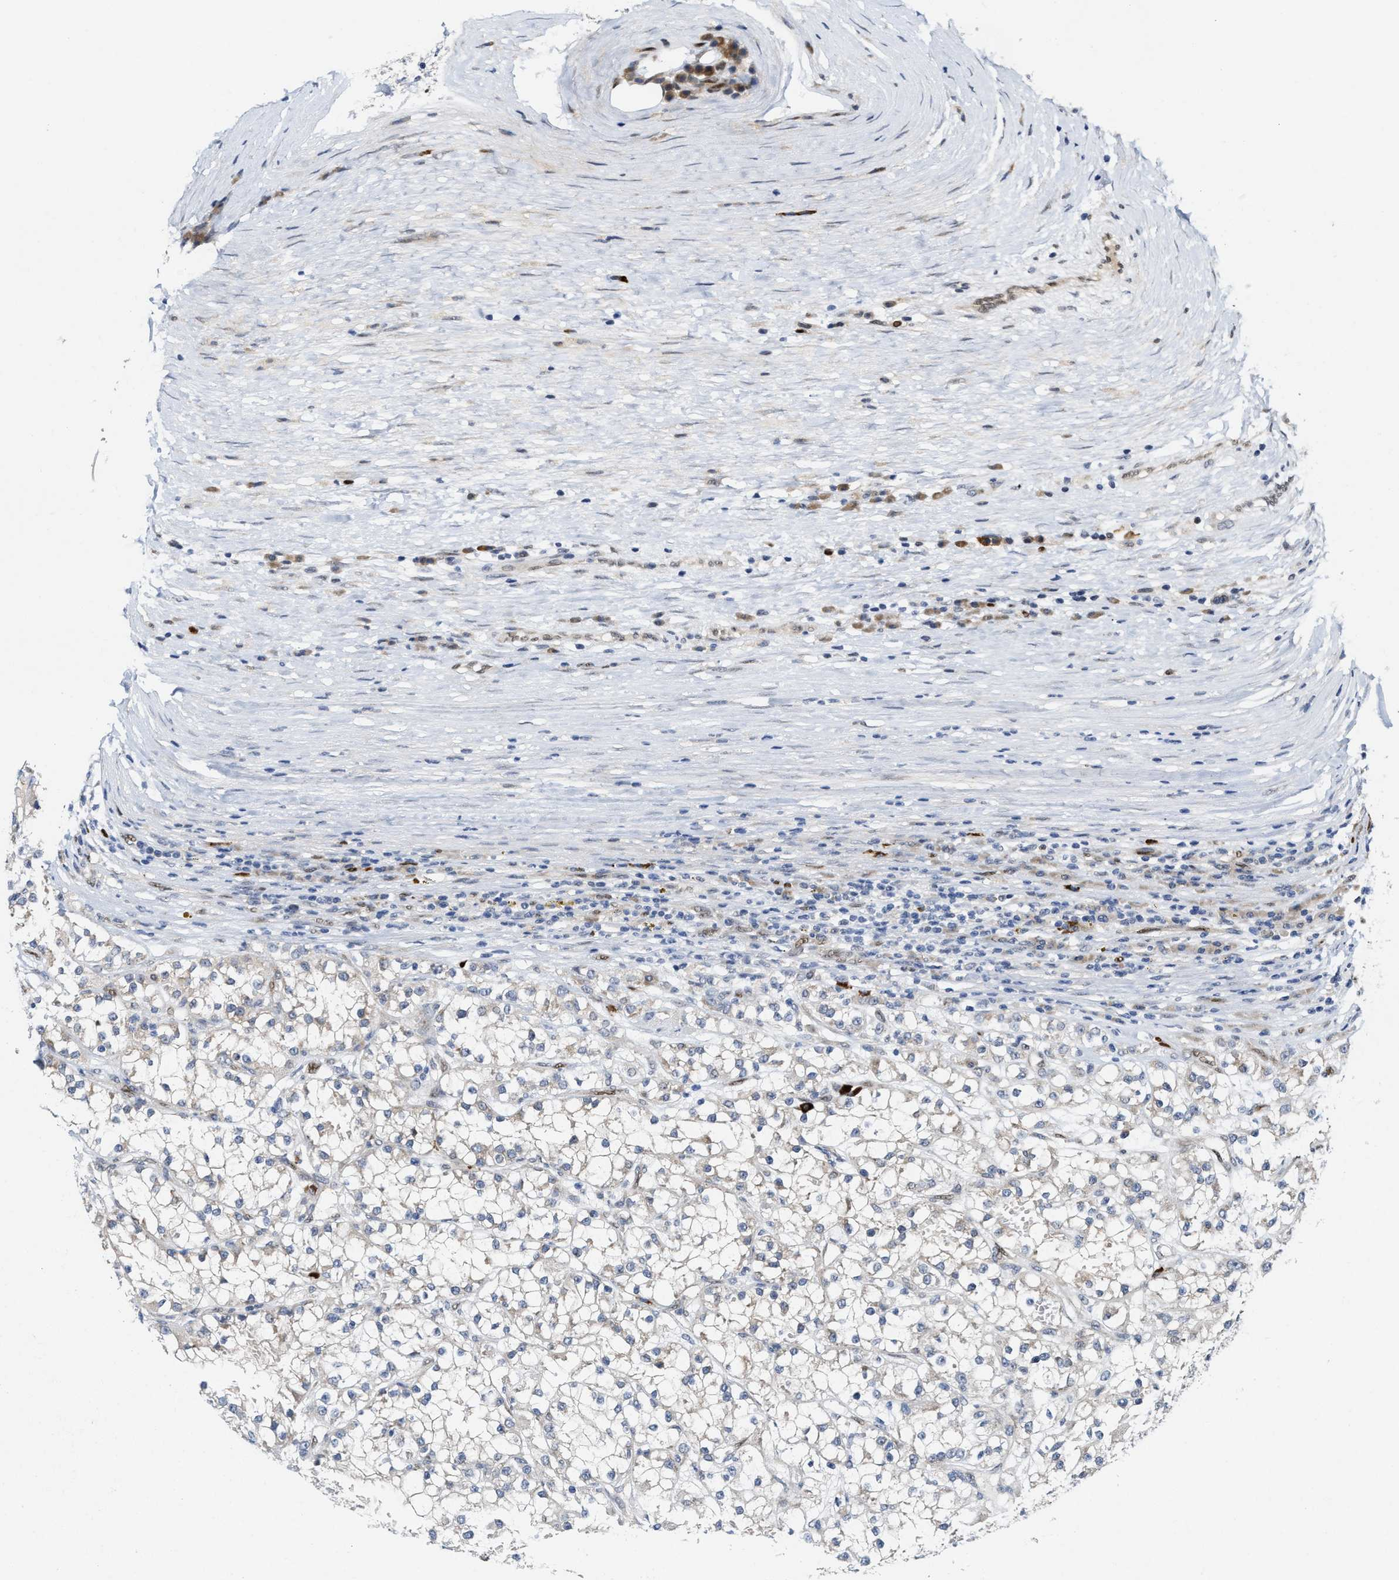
{"staining": {"intensity": "negative", "quantity": "none", "location": "none"}, "tissue": "renal cancer", "cell_type": "Tumor cells", "image_type": "cancer", "snomed": [{"axis": "morphology", "description": "Adenocarcinoma, NOS"}, {"axis": "topography", "description": "Kidney"}], "caption": "The histopathology image demonstrates no staining of tumor cells in renal cancer (adenocarcinoma). (Immunohistochemistry (ihc), brightfield microscopy, high magnification).", "gene": "TCF4", "patient": {"sex": "female", "age": 52}}